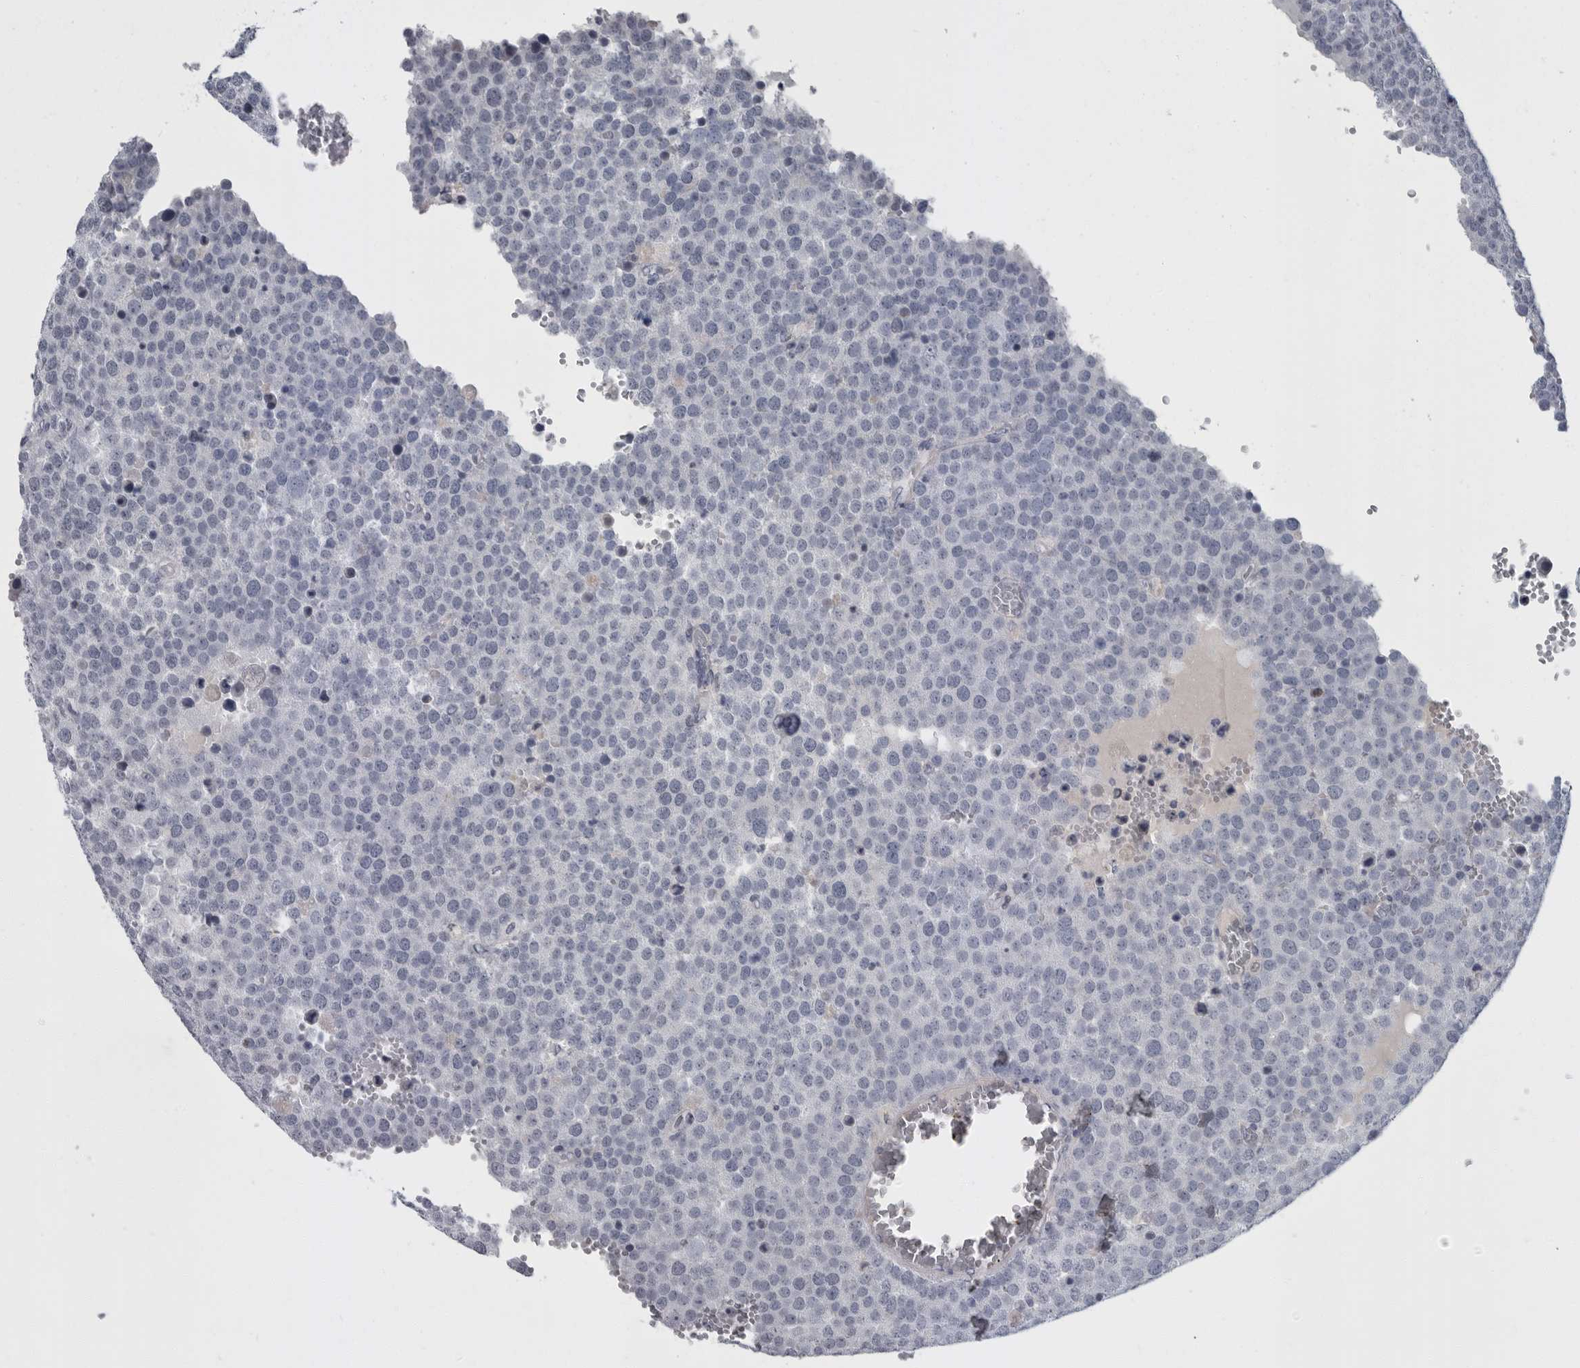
{"staining": {"intensity": "negative", "quantity": "none", "location": "none"}, "tissue": "testis cancer", "cell_type": "Tumor cells", "image_type": "cancer", "snomed": [{"axis": "morphology", "description": "Seminoma, NOS"}, {"axis": "topography", "description": "Testis"}], "caption": "The photomicrograph demonstrates no significant expression in tumor cells of seminoma (testis).", "gene": "SLC25A39", "patient": {"sex": "male", "age": 71}}